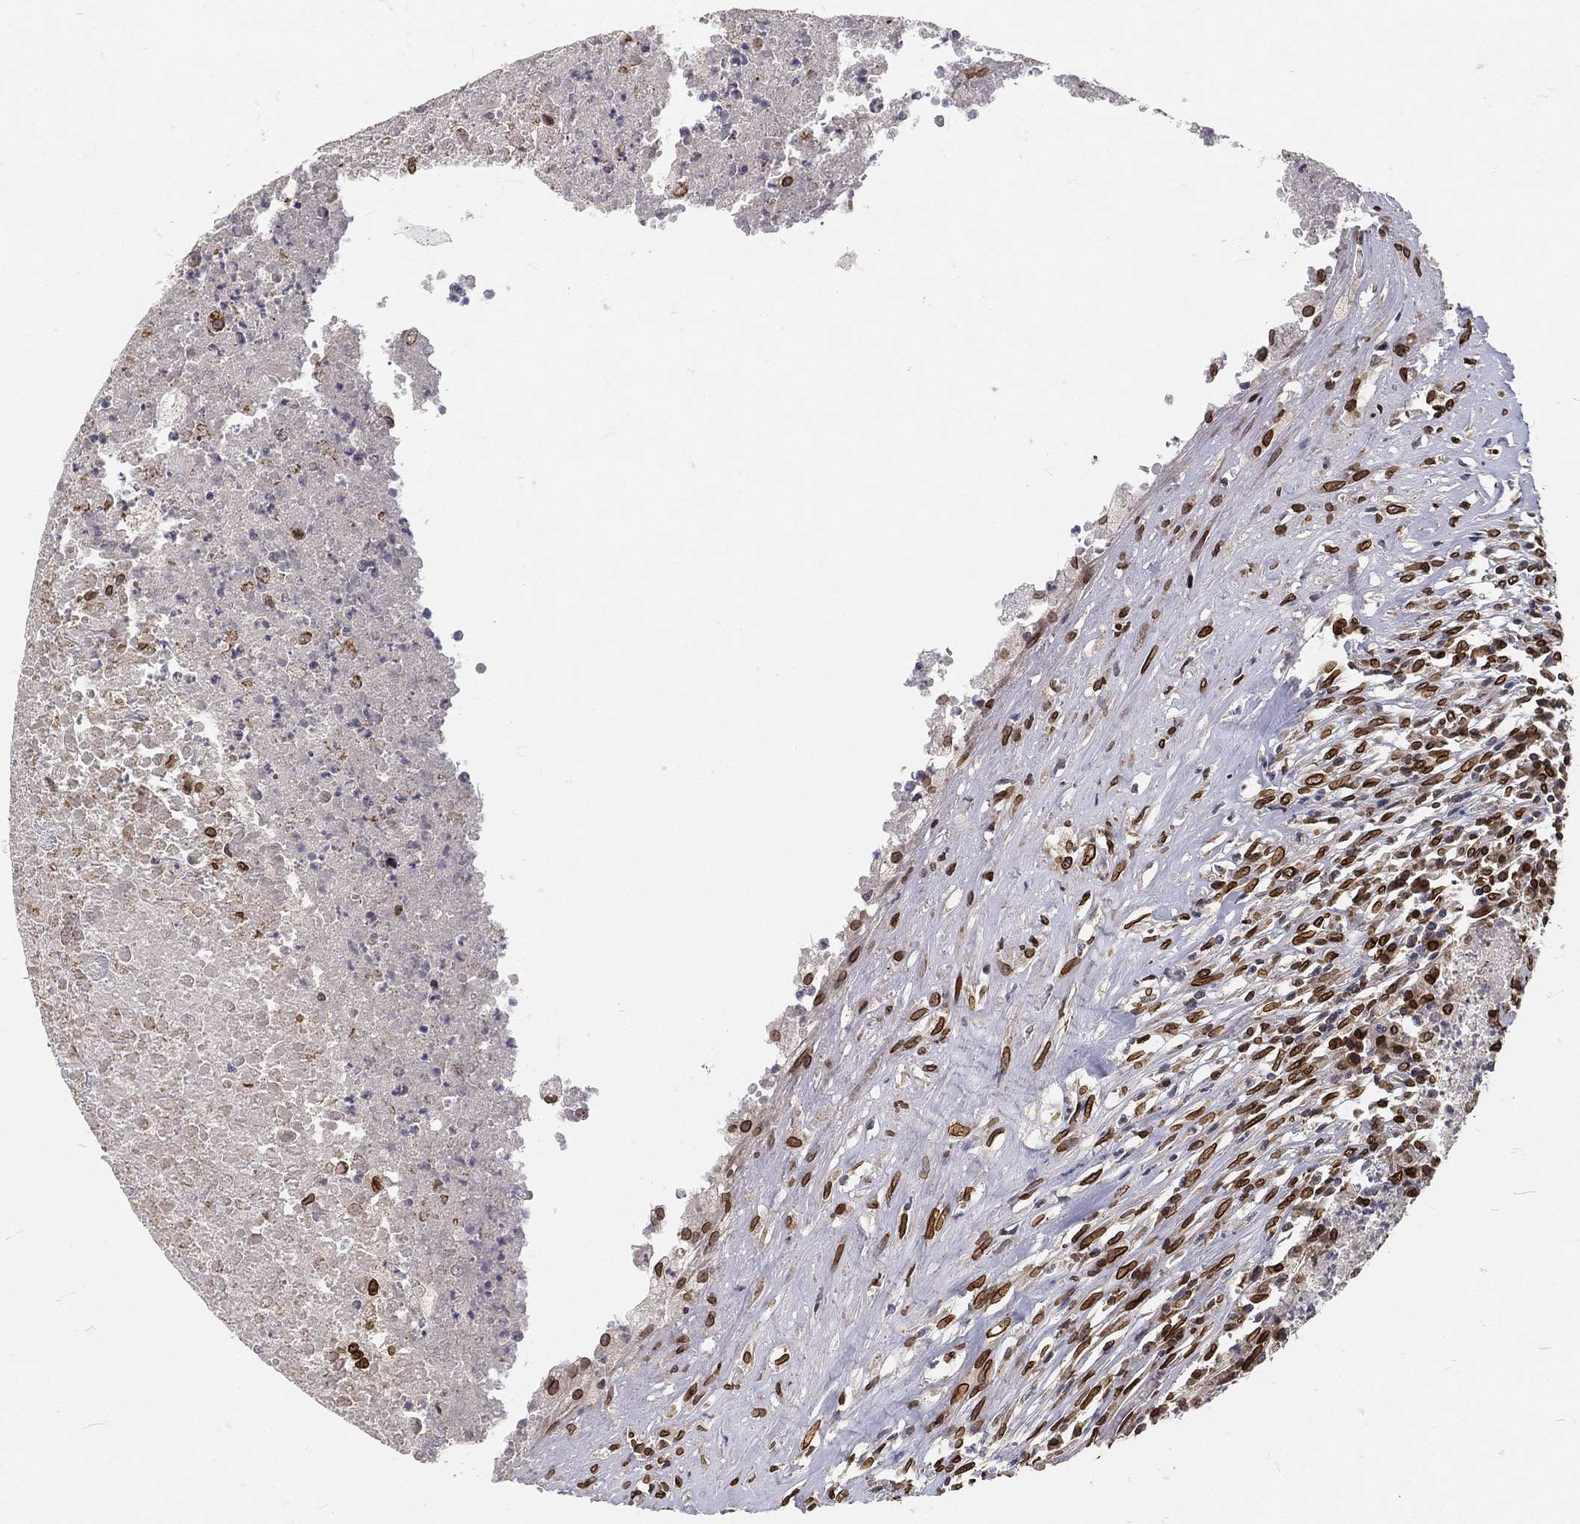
{"staining": {"intensity": "strong", "quantity": "25%-75%", "location": "cytoplasmic/membranous,nuclear"}, "tissue": "testis cancer", "cell_type": "Tumor cells", "image_type": "cancer", "snomed": [{"axis": "morphology", "description": "Necrosis, NOS"}, {"axis": "morphology", "description": "Carcinoma, Embryonal, NOS"}, {"axis": "topography", "description": "Testis"}], "caption": "Human embryonal carcinoma (testis) stained for a protein (brown) demonstrates strong cytoplasmic/membranous and nuclear positive expression in about 25%-75% of tumor cells.", "gene": "PALB2", "patient": {"sex": "male", "age": 19}}